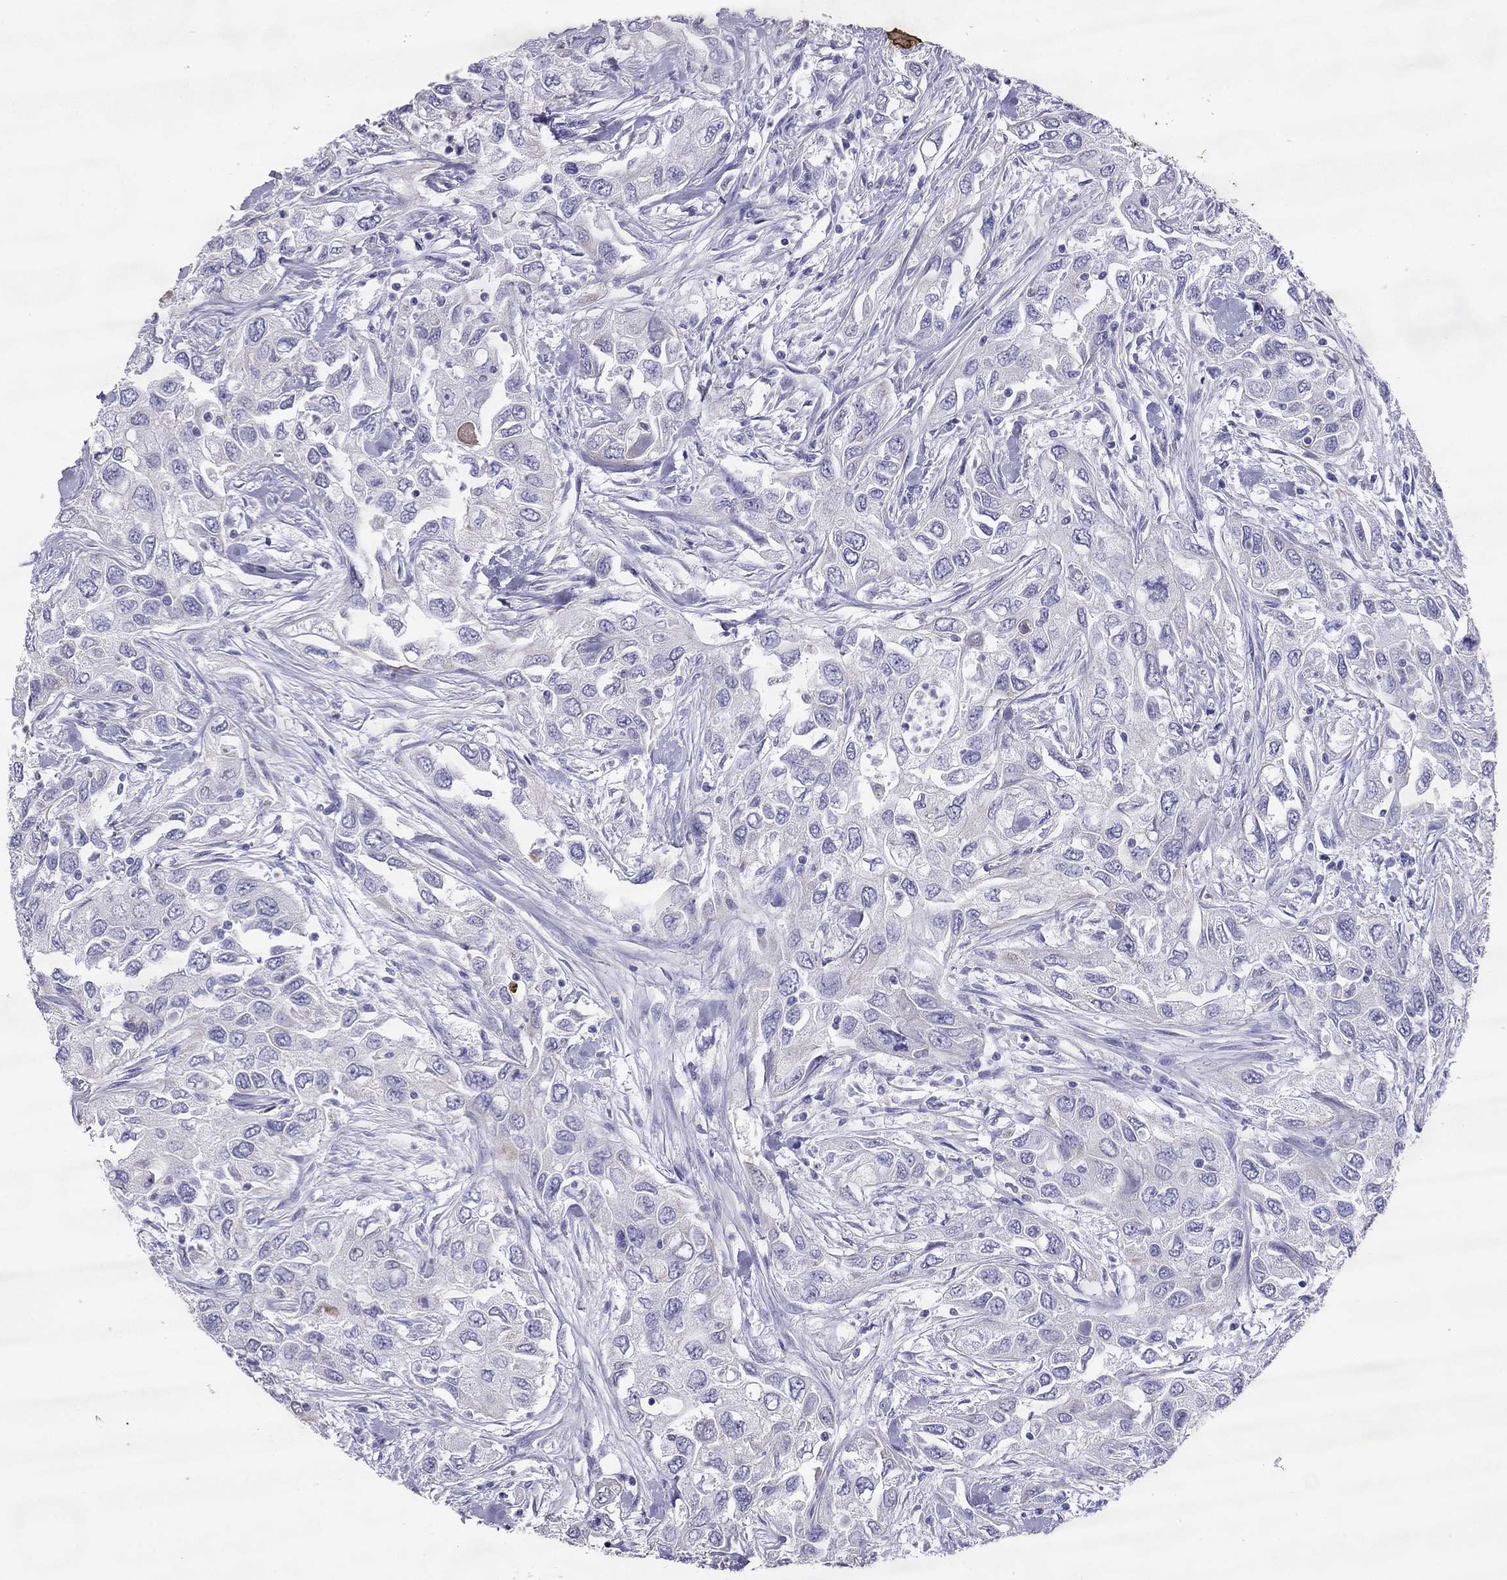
{"staining": {"intensity": "negative", "quantity": "none", "location": "none"}, "tissue": "urothelial cancer", "cell_type": "Tumor cells", "image_type": "cancer", "snomed": [{"axis": "morphology", "description": "Urothelial carcinoma, High grade"}, {"axis": "topography", "description": "Urinary bladder"}], "caption": "Immunohistochemical staining of human urothelial cancer exhibits no significant expression in tumor cells.", "gene": "MAEL", "patient": {"sex": "male", "age": 76}}